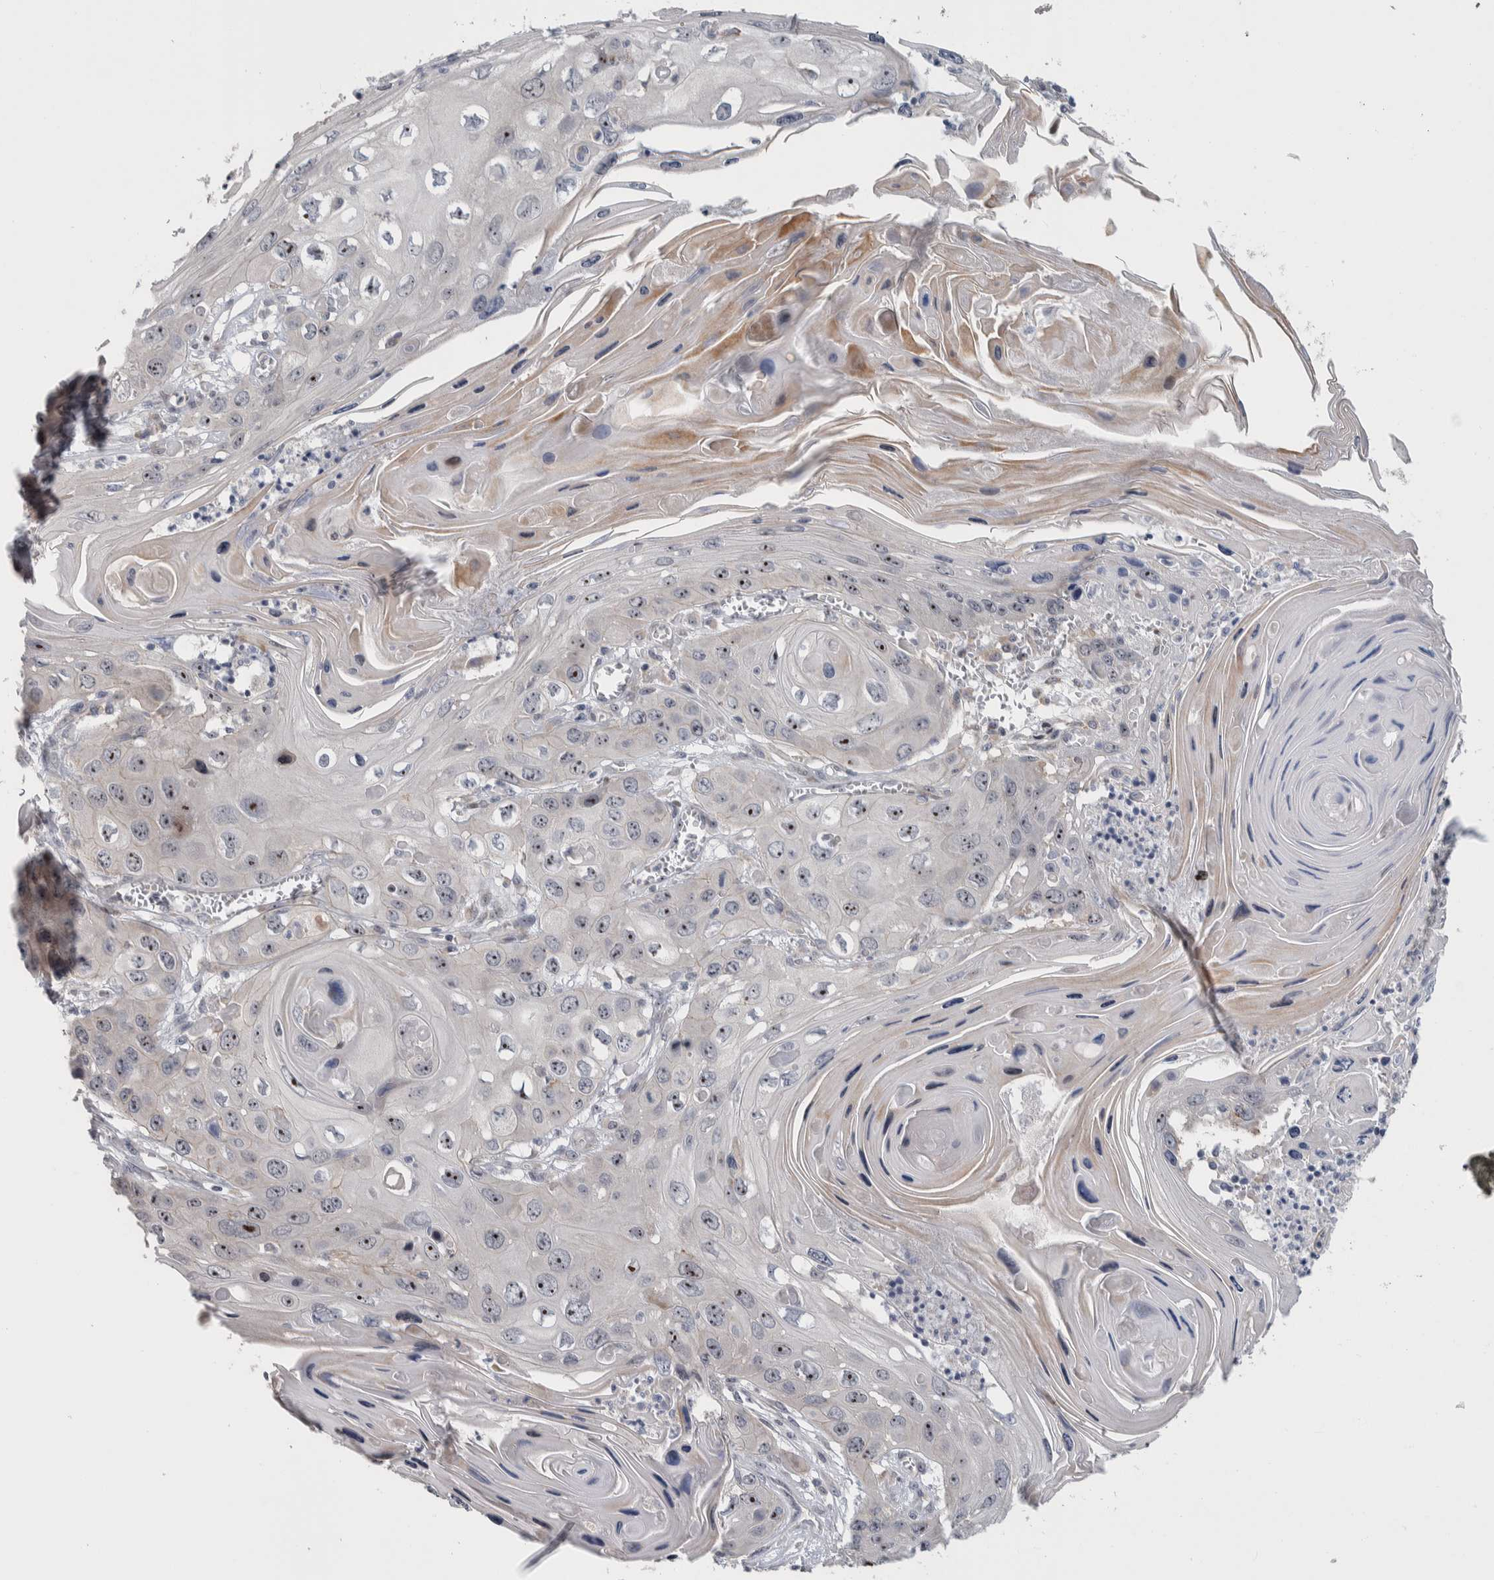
{"staining": {"intensity": "strong", "quantity": ">75%", "location": "nuclear"}, "tissue": "skin cancer", "cell_type": "Tumor cells", "image_type": "cancer", "snomed": [{"axis": "morphology", "description": "Squamous cell carcinoma, NOS"}, {"axis": "topography", "description": "Skin"}], "caption": "Skin squamous cell carcinoma stained with DAB (3,3'-diaminobenzidine) immunohistochemistry reveals high levels of strong nuclear expression in approximately >75% of tumor cells.", "gene": "PRRG4", "patient": {"sex": "male", "age": 55}}